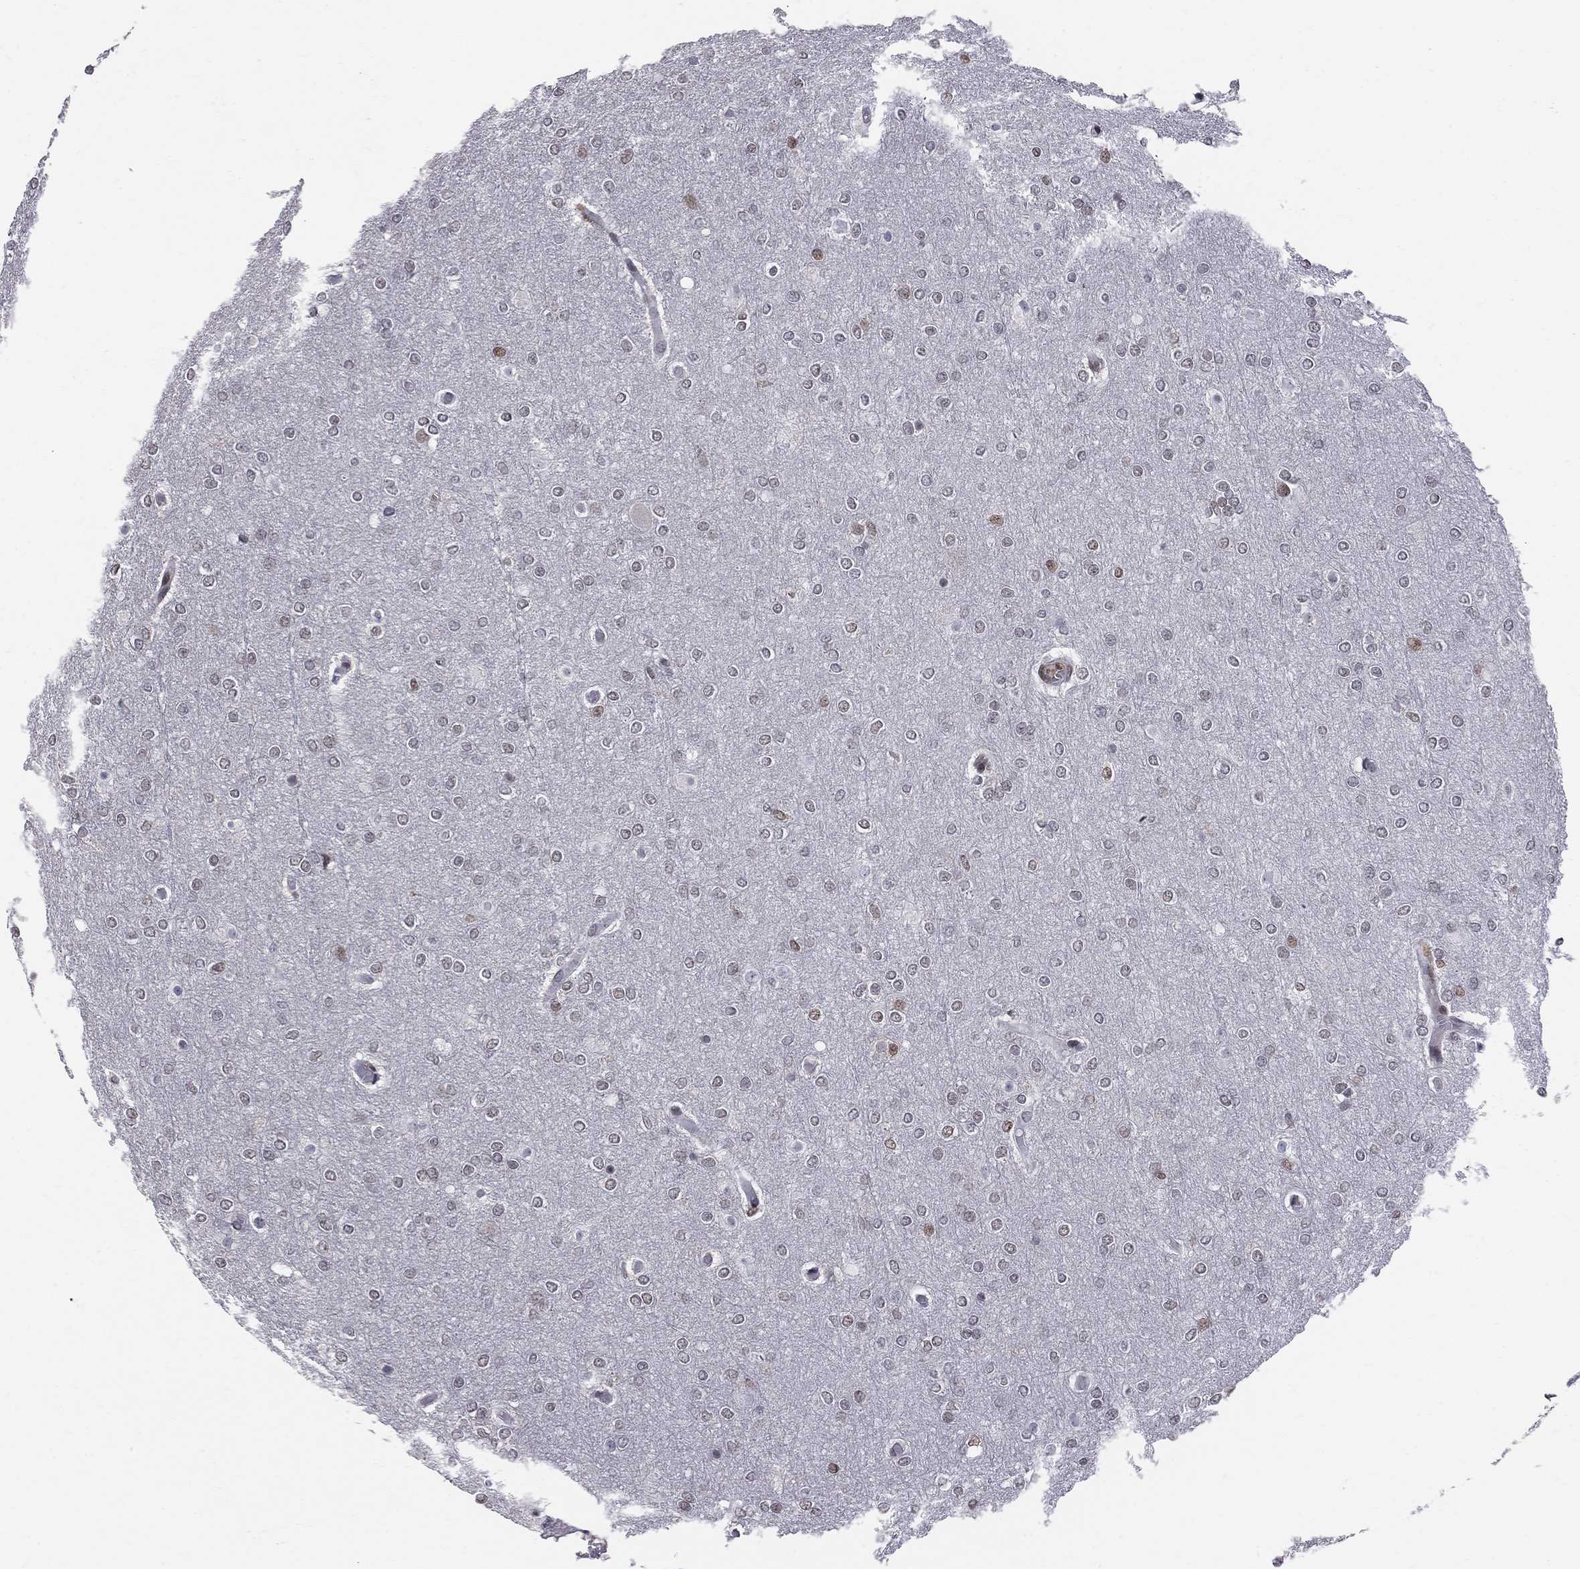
{"staining": {"intensity": "moderate", "quantity": "<25%", "location": "nuclear"}, "tissue": "glioma", "cell_type": "Tumor cells", "image_type": "cancer", "snomed": [{"axis": "morphology", "description": "Glioma, malignant, High grade"}, {"axis": "topography", "description": "Brain"}], "caption": "Moderate nuclear protein positivity is identified in approximately <25% of tumor cells in high-grade glioma (malignant).", "gene": "RNASEH2C", "patient": {"sex": "female", "age": 61}}